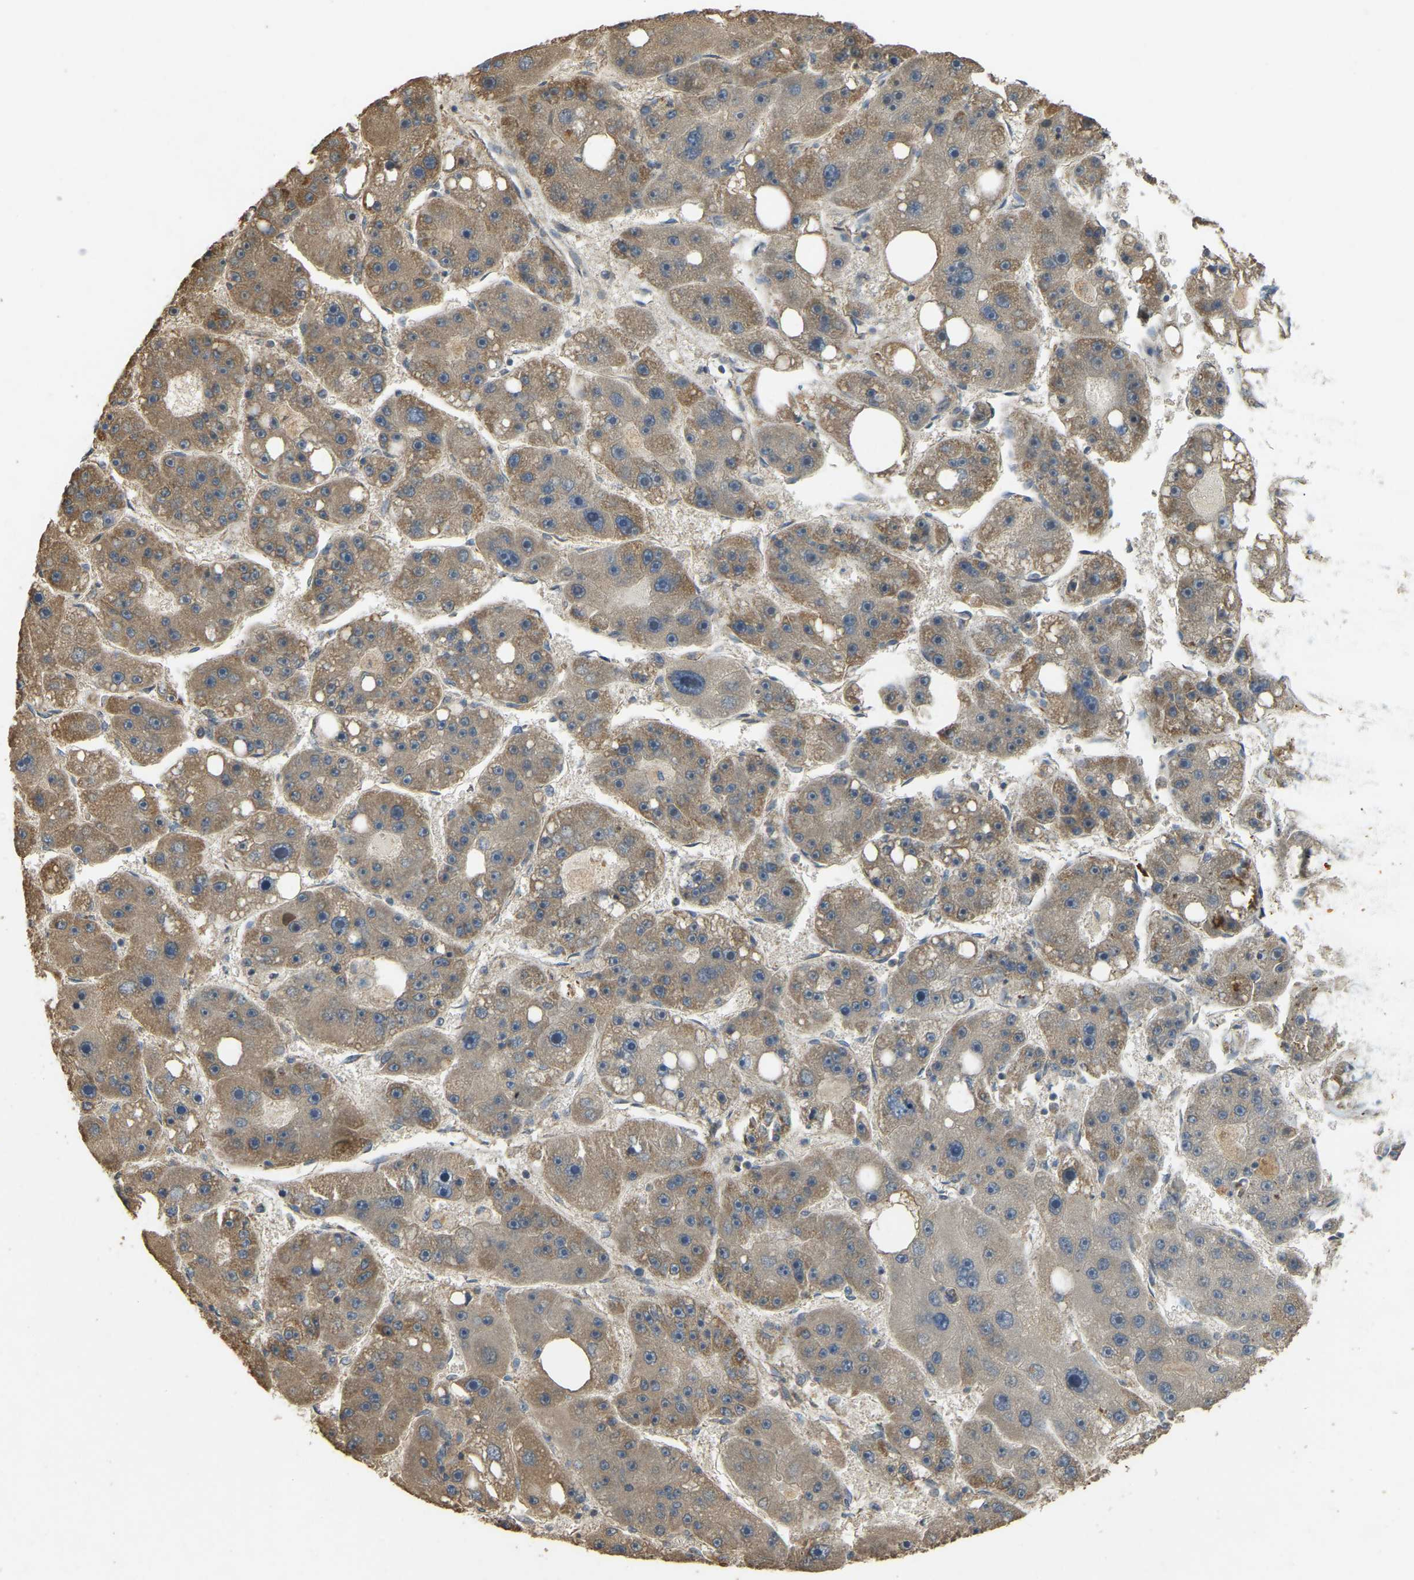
{"staining": {"intensity": "moderate", "quantity": ">75%", "location": "cytoplasmic/membranous"}, "tissue": "liver cancer", "cell_type": "Tumor cells", "image_type": "cancer", "snomed": [{"axis": "morphology", "description": "Carcinoma, Hepatocellular, NOS"}, {"axis": "topography", "description": "Liver"}], "caption": "A medium amount of moderate cytoplasmic/membranous positivity is identified in about >75% of tumor cells in liver hepatocellular carcinoma tissue.", "gene": "GNG2", "patient": {"sex": "female", "age": 61}}